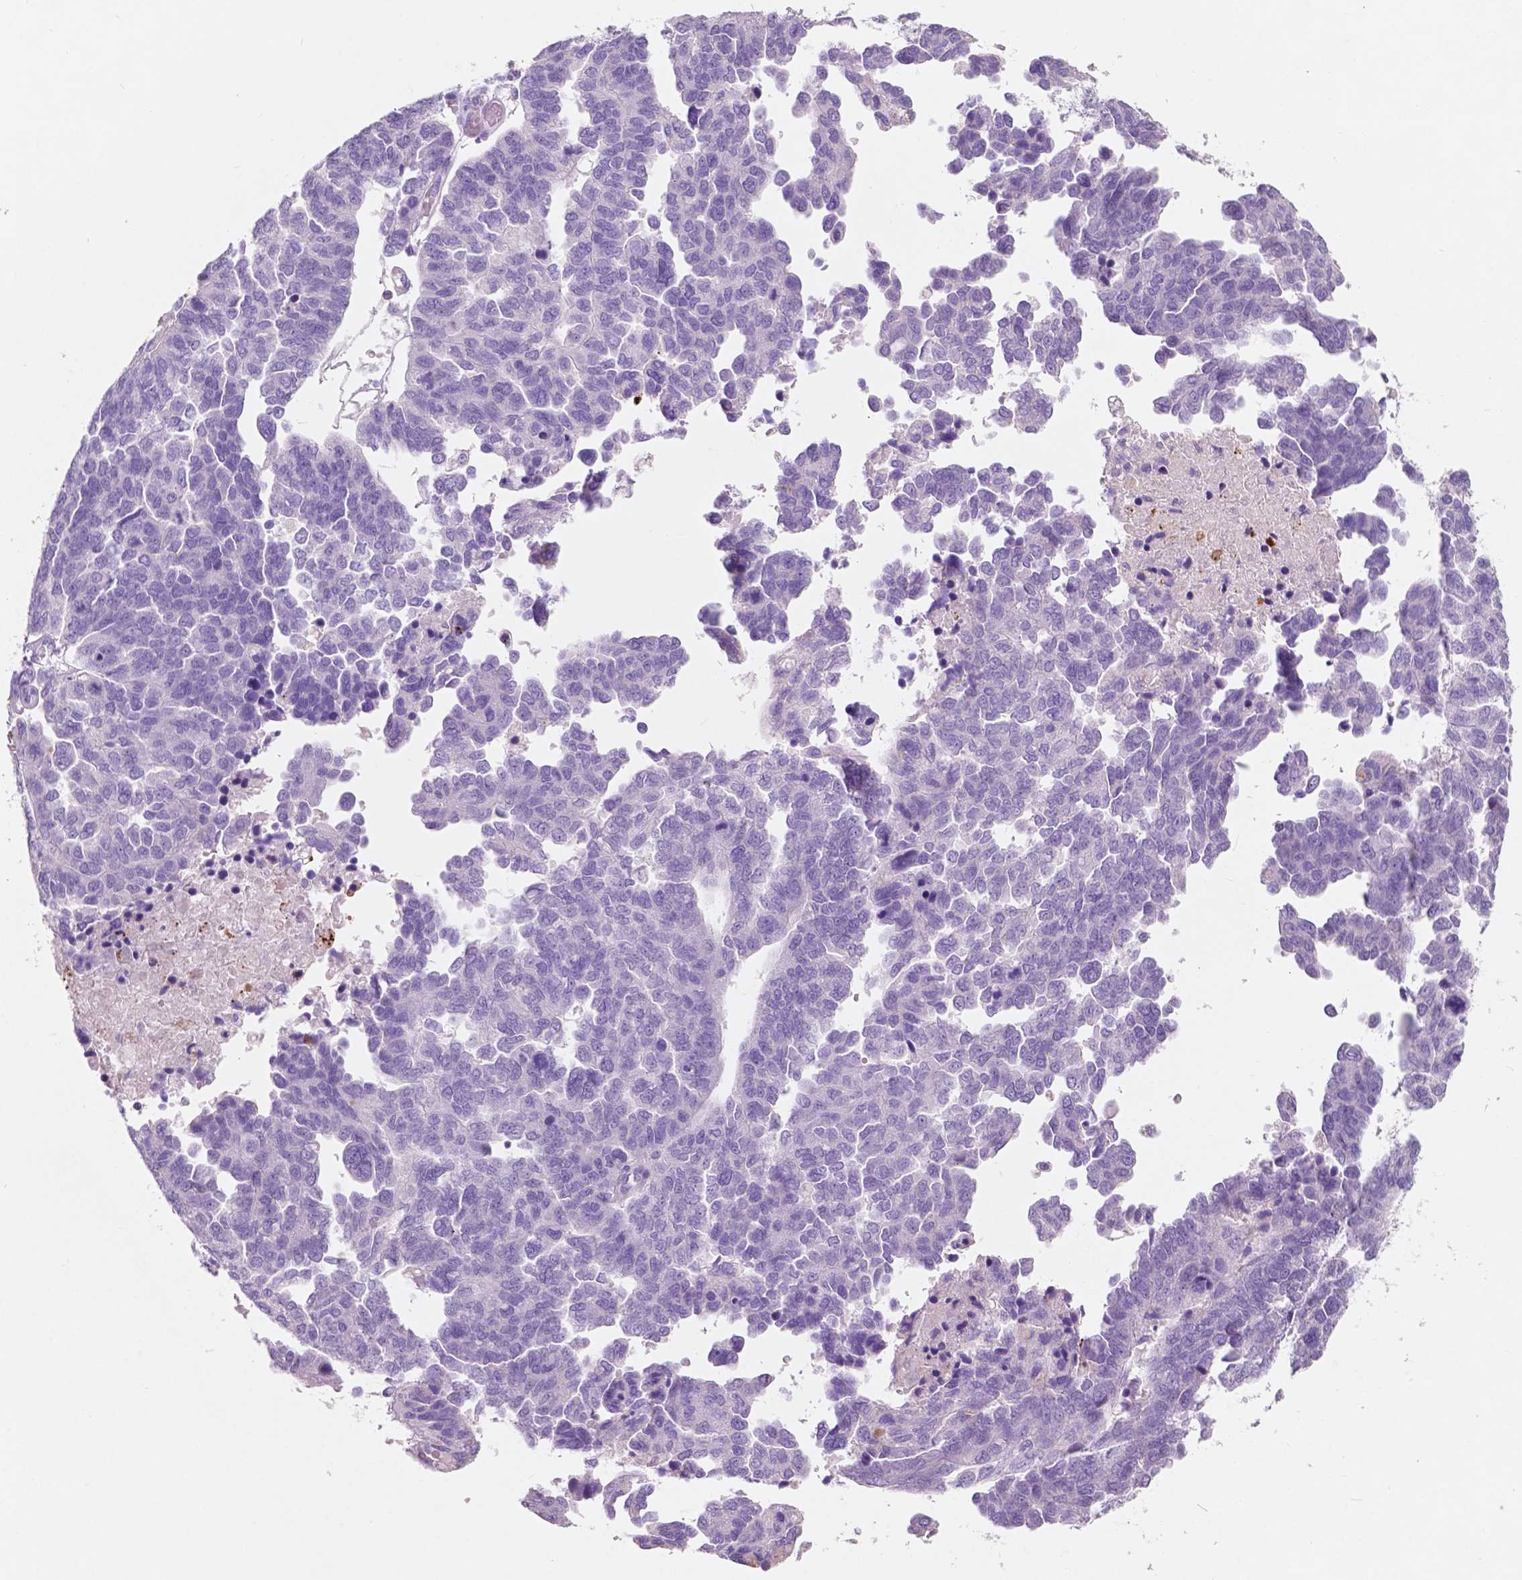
{"staining": {"intensity": "negative", "quantity": "none", "location": "none"}, "tissue": "ovarian cancer", "cell_type": "Tumor cells", "image_type": "cancer", "snomed": [{"axis": "morphology", "description": "Cystadenocarcinoma, serous, NOS"}, {"axis": "topography", "description": "Ovary"}], "caption": "Histopathology image shows no protein positivity in tumor cells of ovarian serous cystadenocarcinoma tissue.", "gene": "CUZD1", "patient": {"sex": "female", "age": 64}}